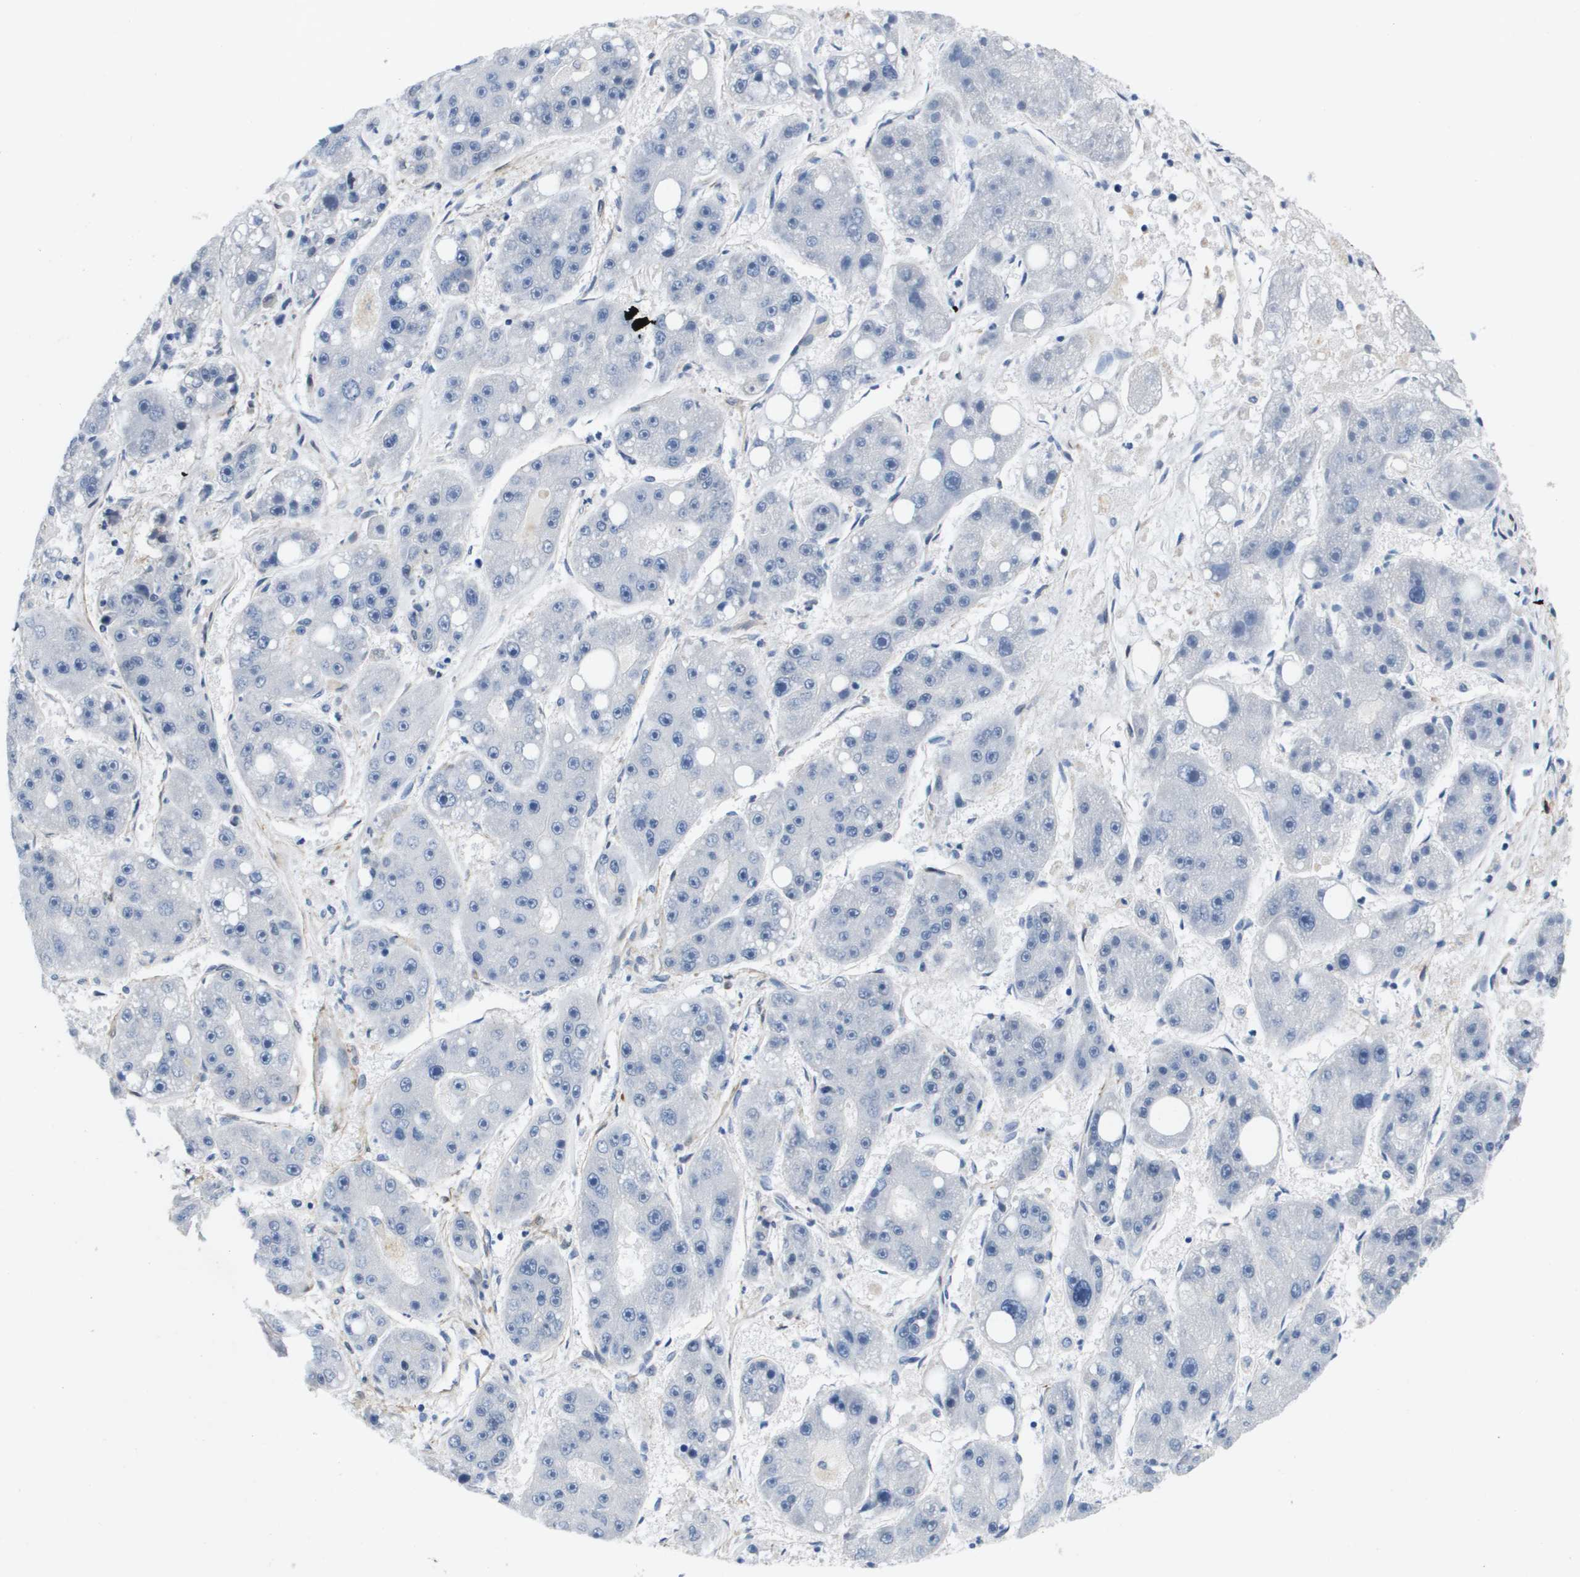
{"staining": {"intensity": "negative", "quantity": "none", "location": "none"}, "tissue": "liver cancer", "cell_type": "Tumor cells", "image_type": "cancer", "snomed": [{"axis": "morphology", "description": "Carcinoma, Hepatocellular, NOS"}, {"axis": "topography", "description": "Liver"}], "caption": "Immunohistochemistry (IHC) micrograph of neoplastic tissue: human hepatocellular carcinoma (liver) stained with DAB exhibits no significant protein expression in tumor cells.", "gene": "LPP", "patient": {"sex": "female", "age": 61}}